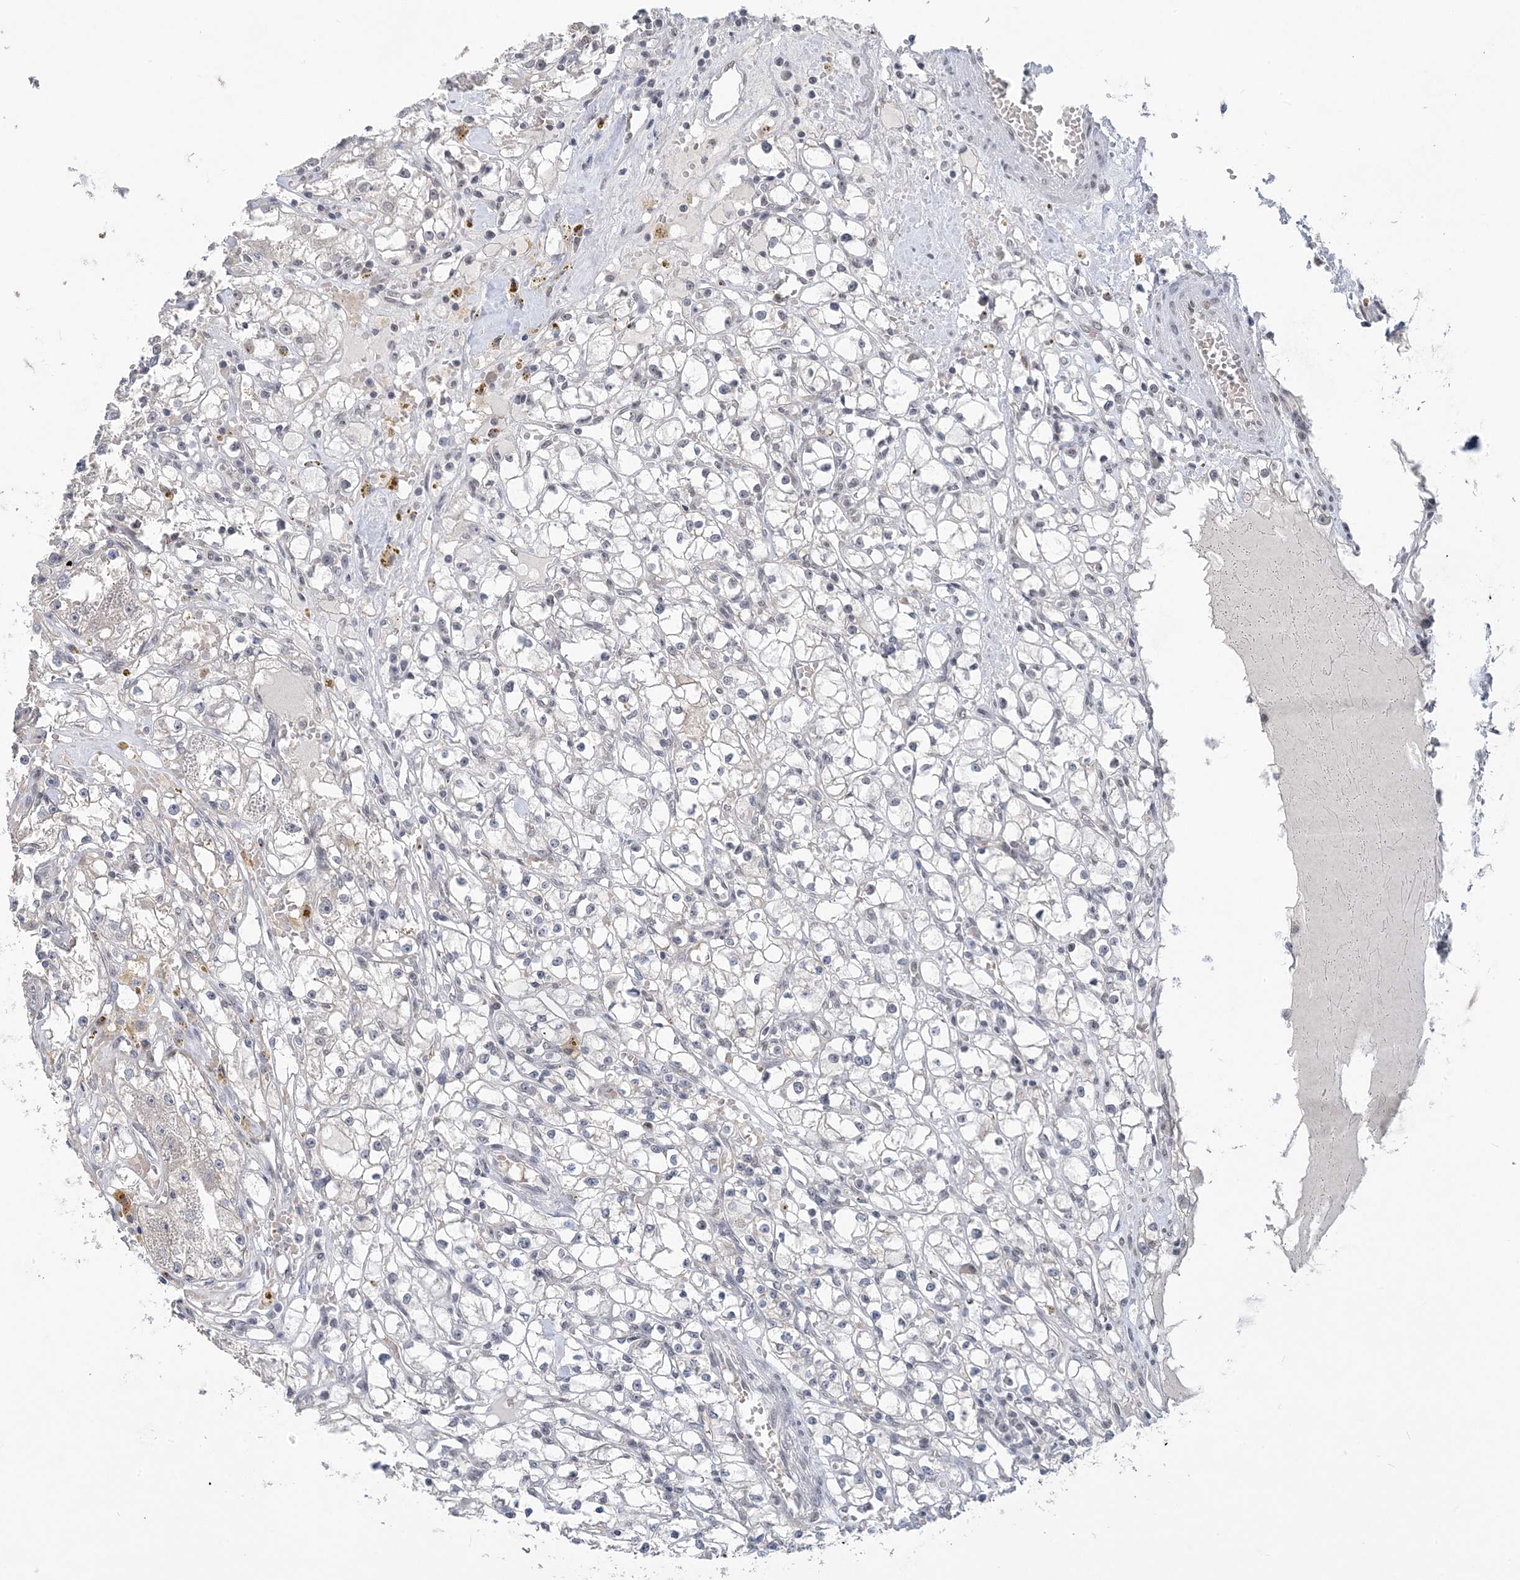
{"staining": {"intensity": "negative", "quantity": "none", "location": "none"}, "tissue": "renal cancer", "cell_type": "Tumor cells", "image_type": "cancer", "snomed": [{"axis": "morphology", "description": "Adenocarcinoma, NOS"}, {"axis": "topography", "description": "Kidney"}], "caption": "DAB immunohistochemical staining of renal cancer (adenocarcinoma) shows no significant staining in tumor cells.", "gene": "ZBTB7A", "patient": {"sex": "male", "age": 56}}